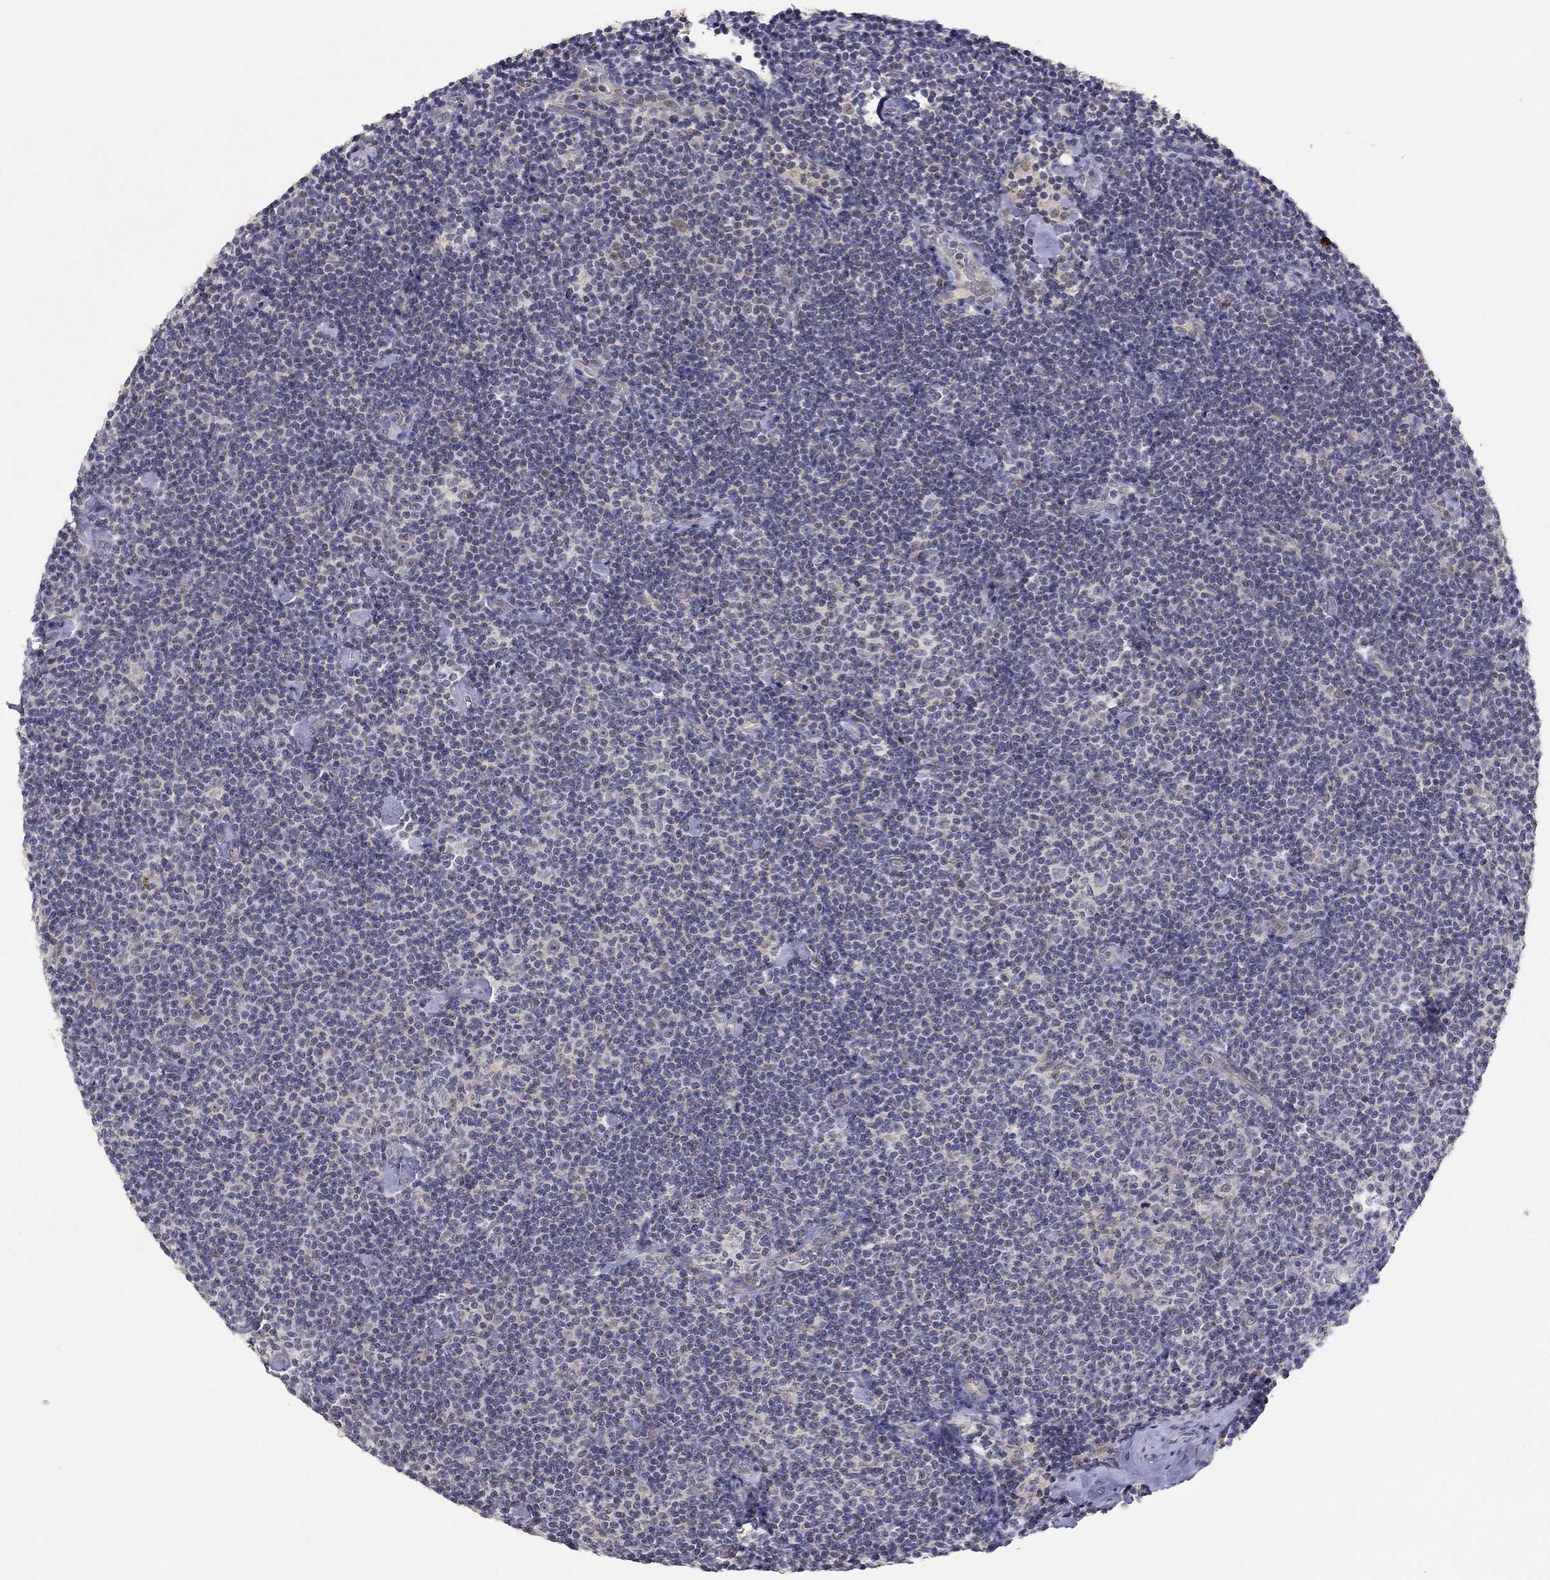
{"staining": {"intensity": "negative", "quantity": "none", "location": "none"}, "tissue": "lymphoma", "cell_type": "Tumor cells", "image_type": "cancer", "snomed": [{"axis": "morphology", "description": "Malignant lymphoma, non-Hodgkin's type, Low grade"}, {"axis": "topography", "description": "Lymph node"}], "caption": "There is no significant positivity in tumor cells of malignant lymphoma, non-Hodgkin's type (low-grade).", "gene": "CRACDL", "patient": {"sex": "male", "age": 81}}